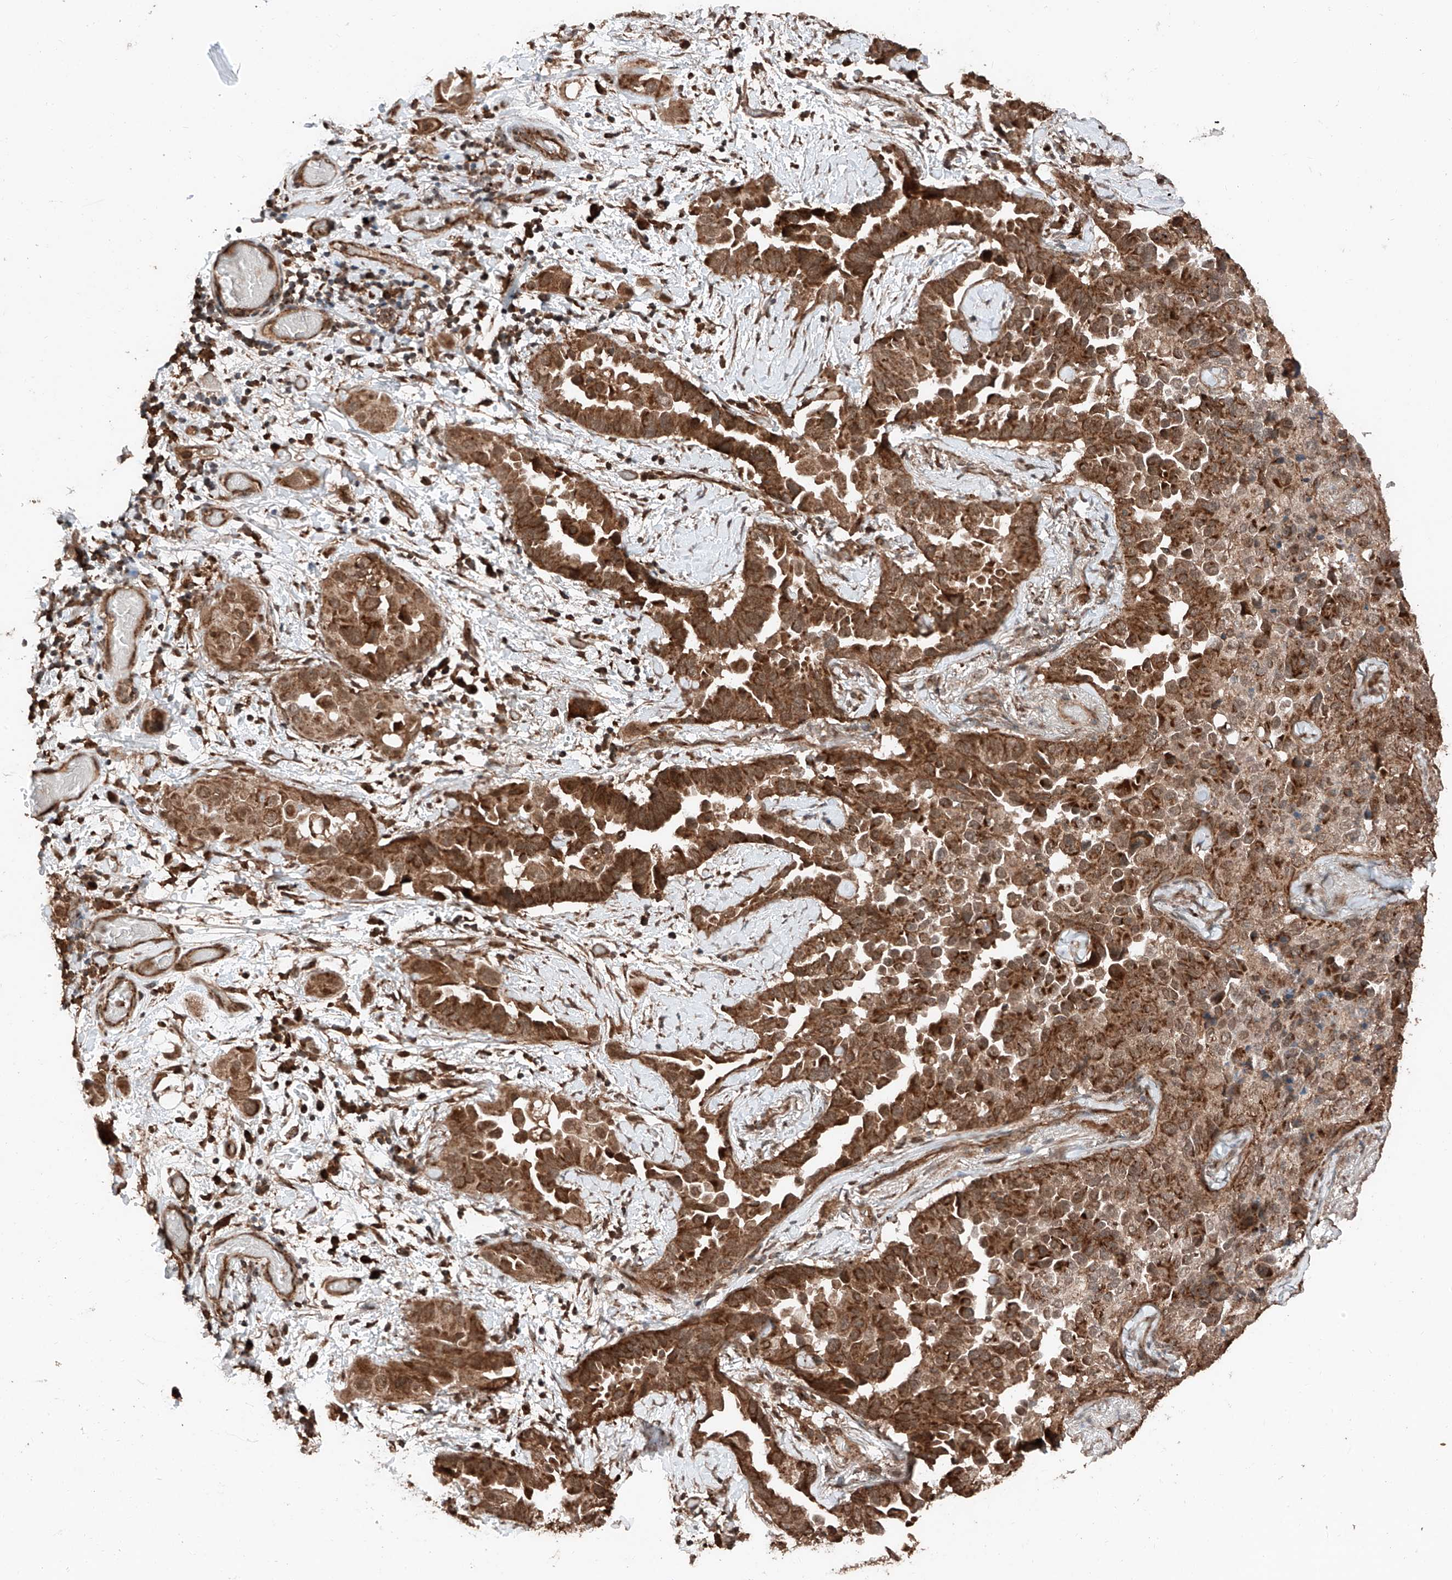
{"staining": {"intensity": "moderate", "quantity": ">75%", "location": "cytoplasmic/membranous"}, "tissue": "lung cancer", "cell_type": "Tumor cells", "image_type": "cancer", "snomed": [{"axis": "morphology", "description": "Adenocarcinoma, NOS"}, {"axis": "topography", "description": "Lung"}], "caption": "A high-resolution photomicrograph shows immunohistochemistry staining of adenocarcinoma (lung), which demonstrates moderate cytoplasmic/membranous positivity in approximately >75% of tumor cells. The staining was performed using DAB, with brown indicating positive protein expression. Nuclei are stained blue with hematoxylin.", "gene": "ZSCAN29", "patient": {"sex": "female", "age": 67}}